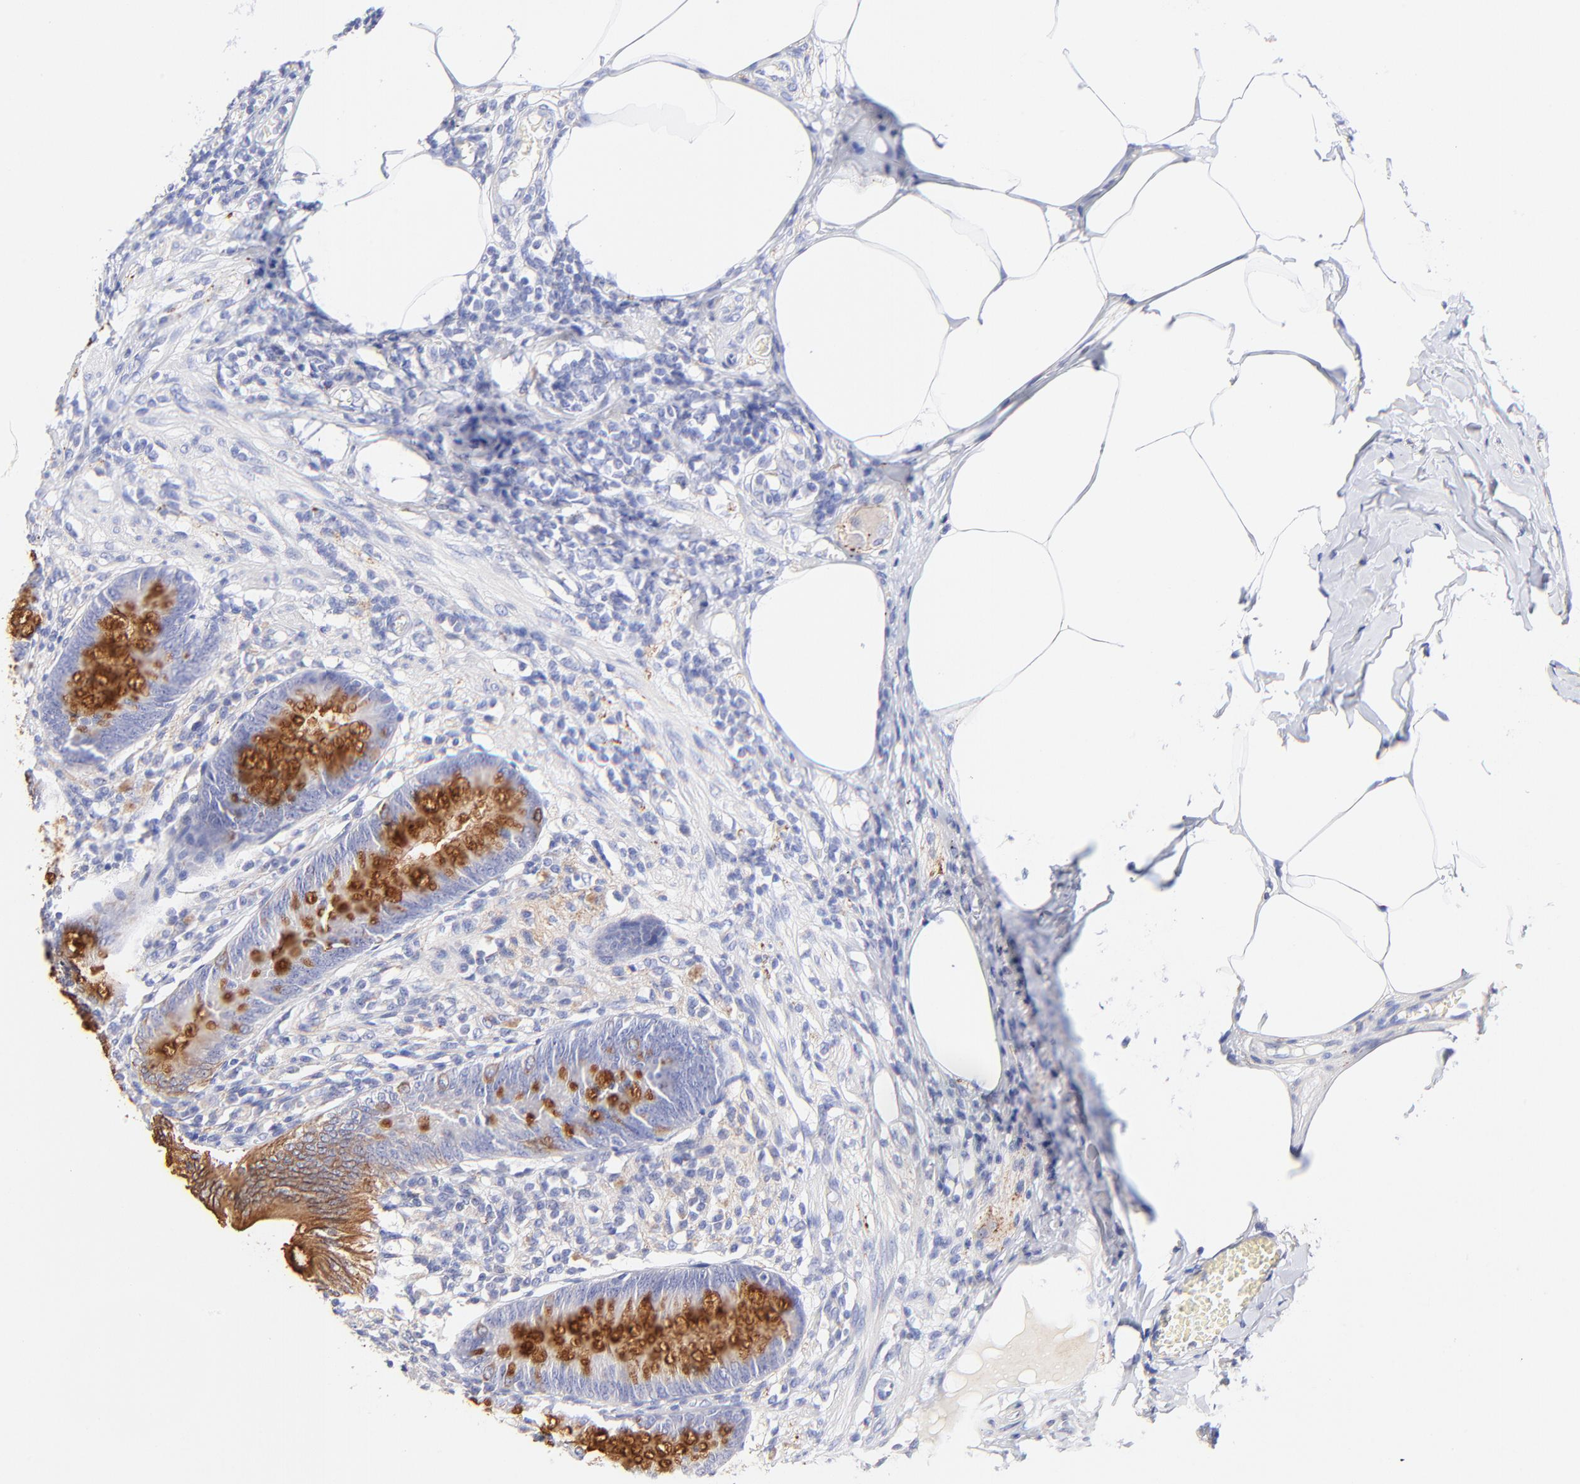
{"staining": {"intensity": "strong", "quantity": ">75%", "location": "cytoplasmic/membranous"}, "tissue": "appendix", "cell_type": "Glandular cells", "image_type": "normal", "snomed": [{"axis": "morphology", "description": "Normal tissue, NOS"}, {"axis": "morphology", "description": "Inflammation, NOS"}, {"axis": "topography", "description": "Appendix"}], "caption": "Immunohistochemistry histopathology image of benign appendix stained for a protein (brown), which demonstrates high levels of strong cytoplasmic/membranous staining in approximately >75% of glandular cells.", "gene": "RAB3A", "patient": {"sex": "male", "age": 46}}